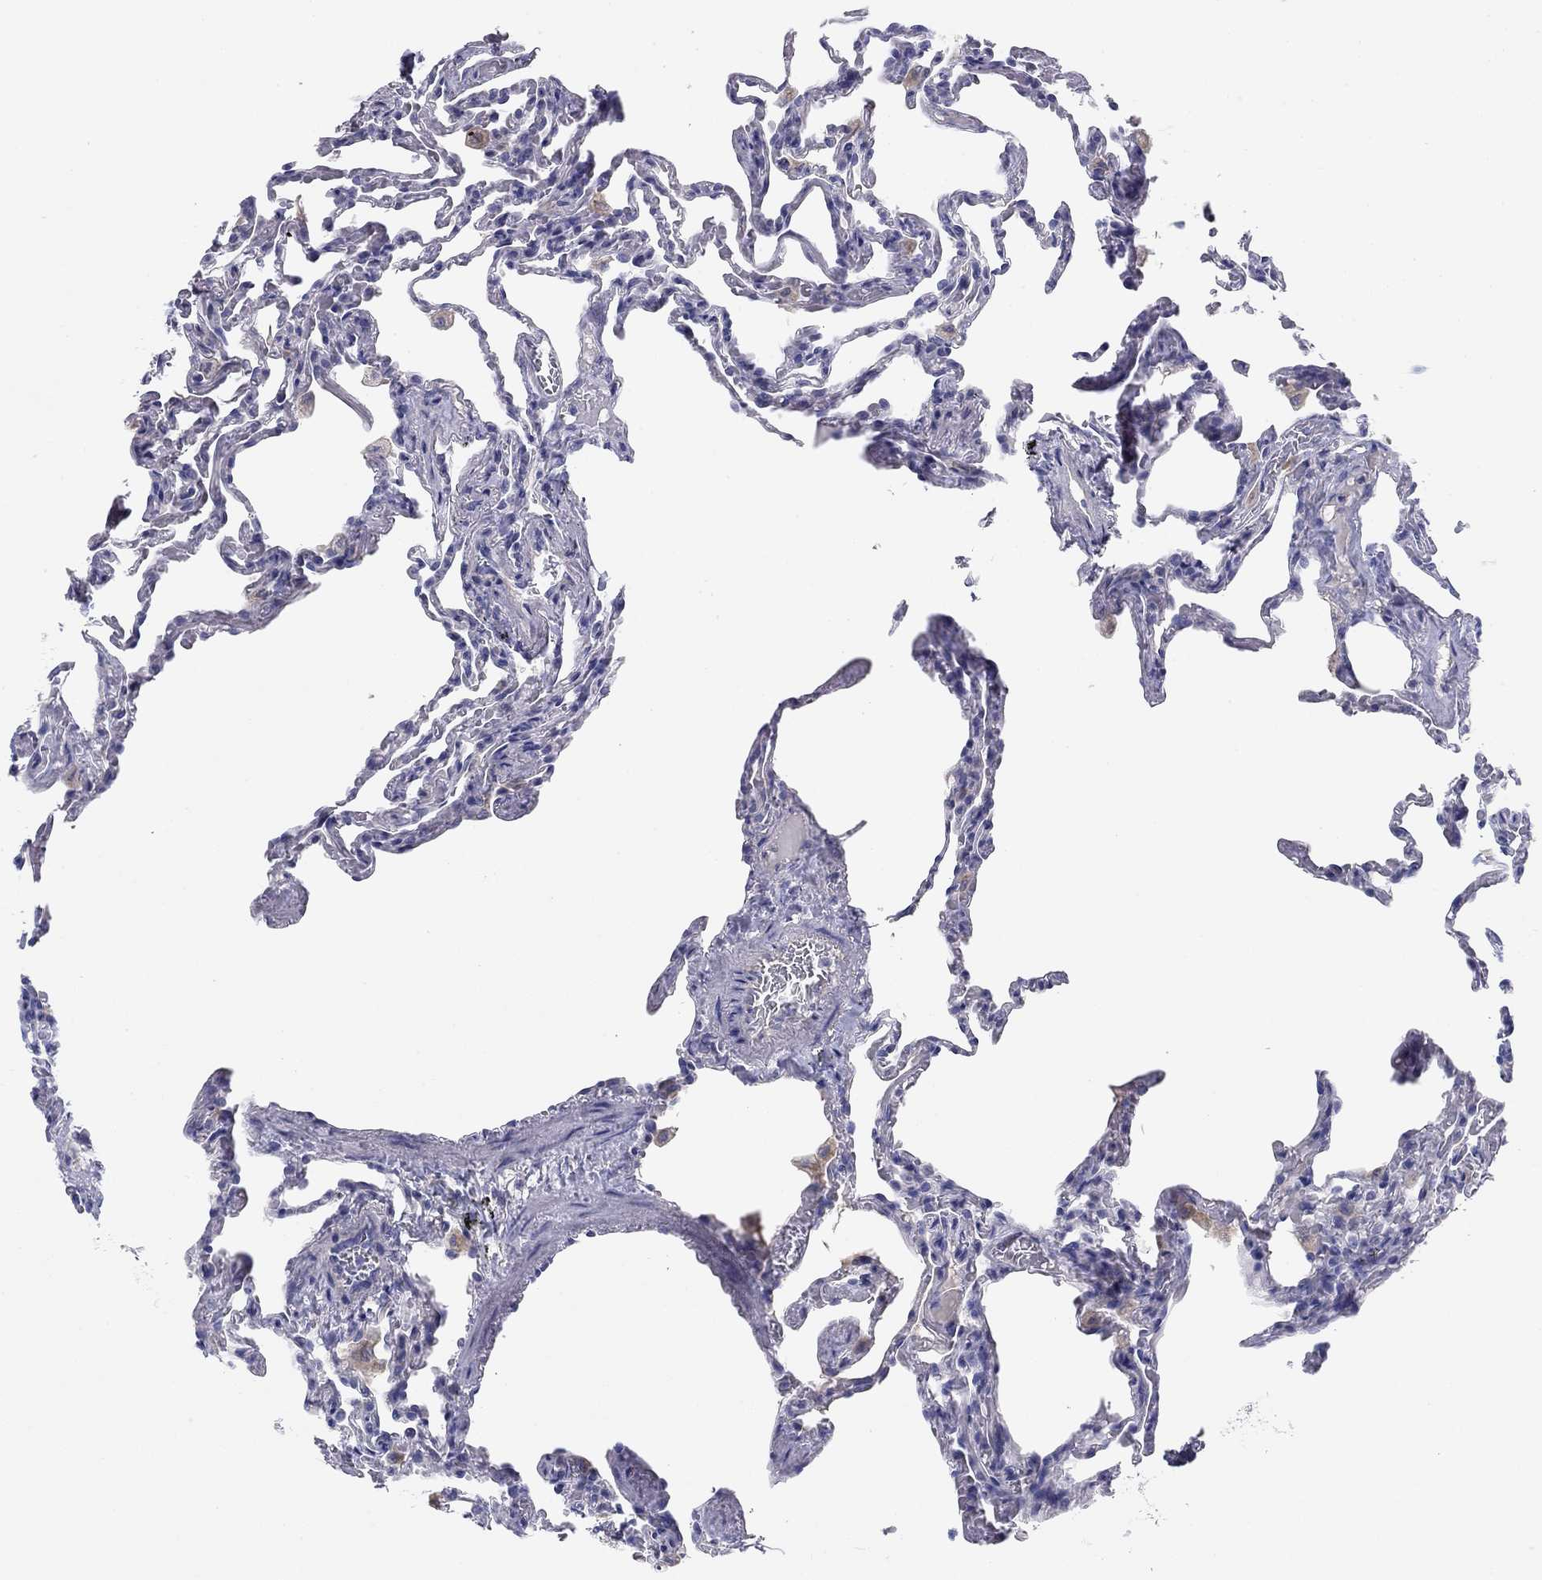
{"staining": {"intensity": "negative", "quantity": "none", "location": "none"}, "tissue": "lung", "cell_type": "Alveolar cells", "image_type": "normal", "snomed": [{"axis": "morphology", "description": "Normal tissue, NOS"}, {"axis": "topography", "description": "Lung"}], "caption": "This is a image of immunohistochemistry staining of benign lung, which shows no staining in alveolar cells. (DAB immunohistochemistry, high magnification).", "gene": "SEPTIN3", "patient": {"sex": "female", "age": 43}}